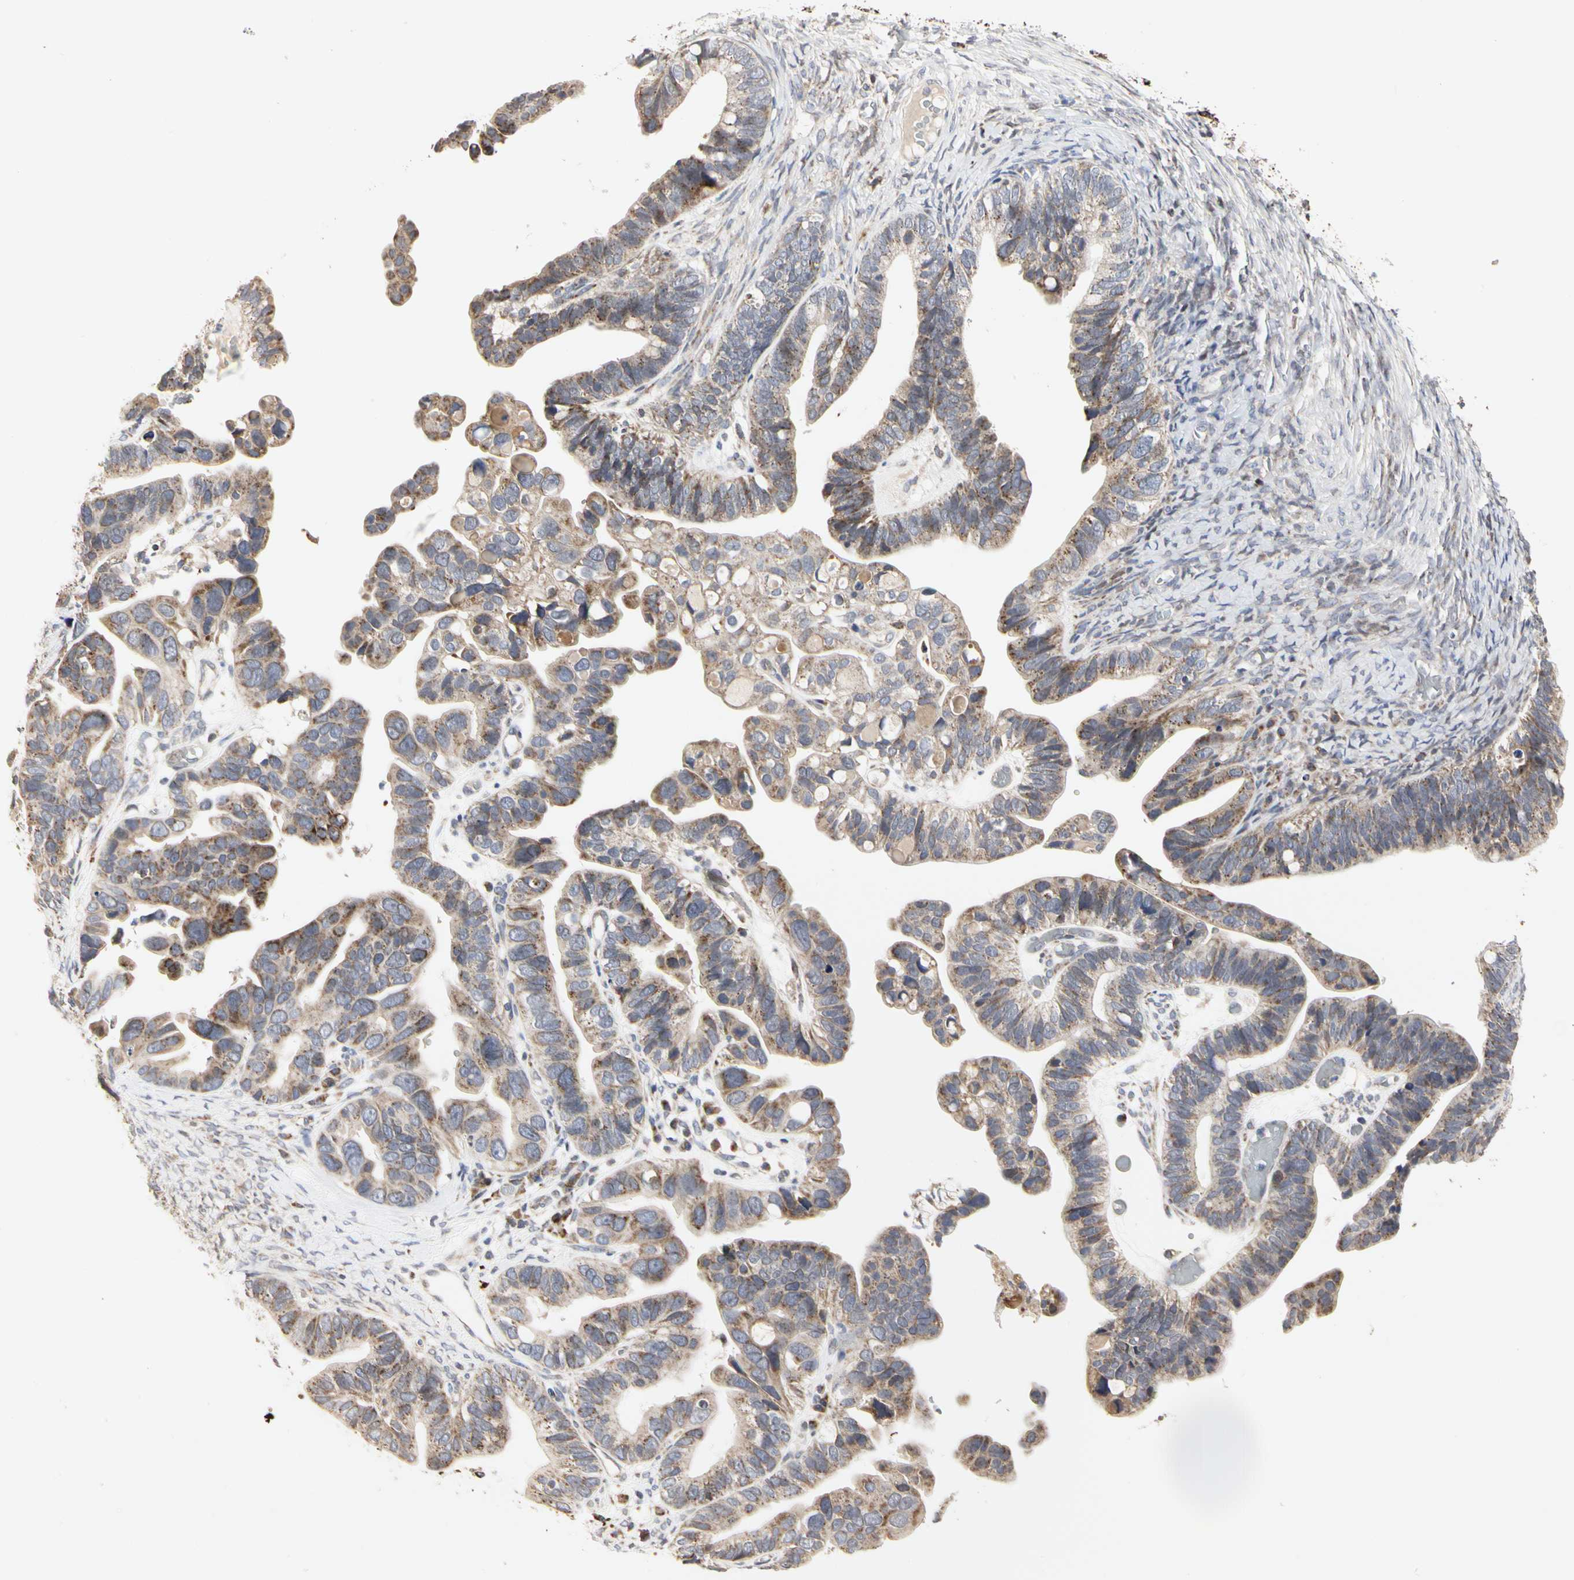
{"staining": {"intensity": "moderate", "quantity": "<25%", "location": "cytoplasmic/membranous"}, "tissue": "ovarian cancer", "cell_type": "Tumor cells", "image_type": "cancer", "snomed": [{"axis": "morphology", "description": "Cystadenocarcinoma, serous, NOS"}, {"axis": "topography", "description": "Ovary"}], "caption": "Immunohistochemical staining of serous cystadenocarcinoma (ovarian) reveals moderate cytoplasmic/membranous protein positivity in about <25% of tumor cells. (DAB IHC, brown staining for protein, blue staining for nuclei).", "gene": "TSKU", "patient": {"sex": "female", "age": 56}}